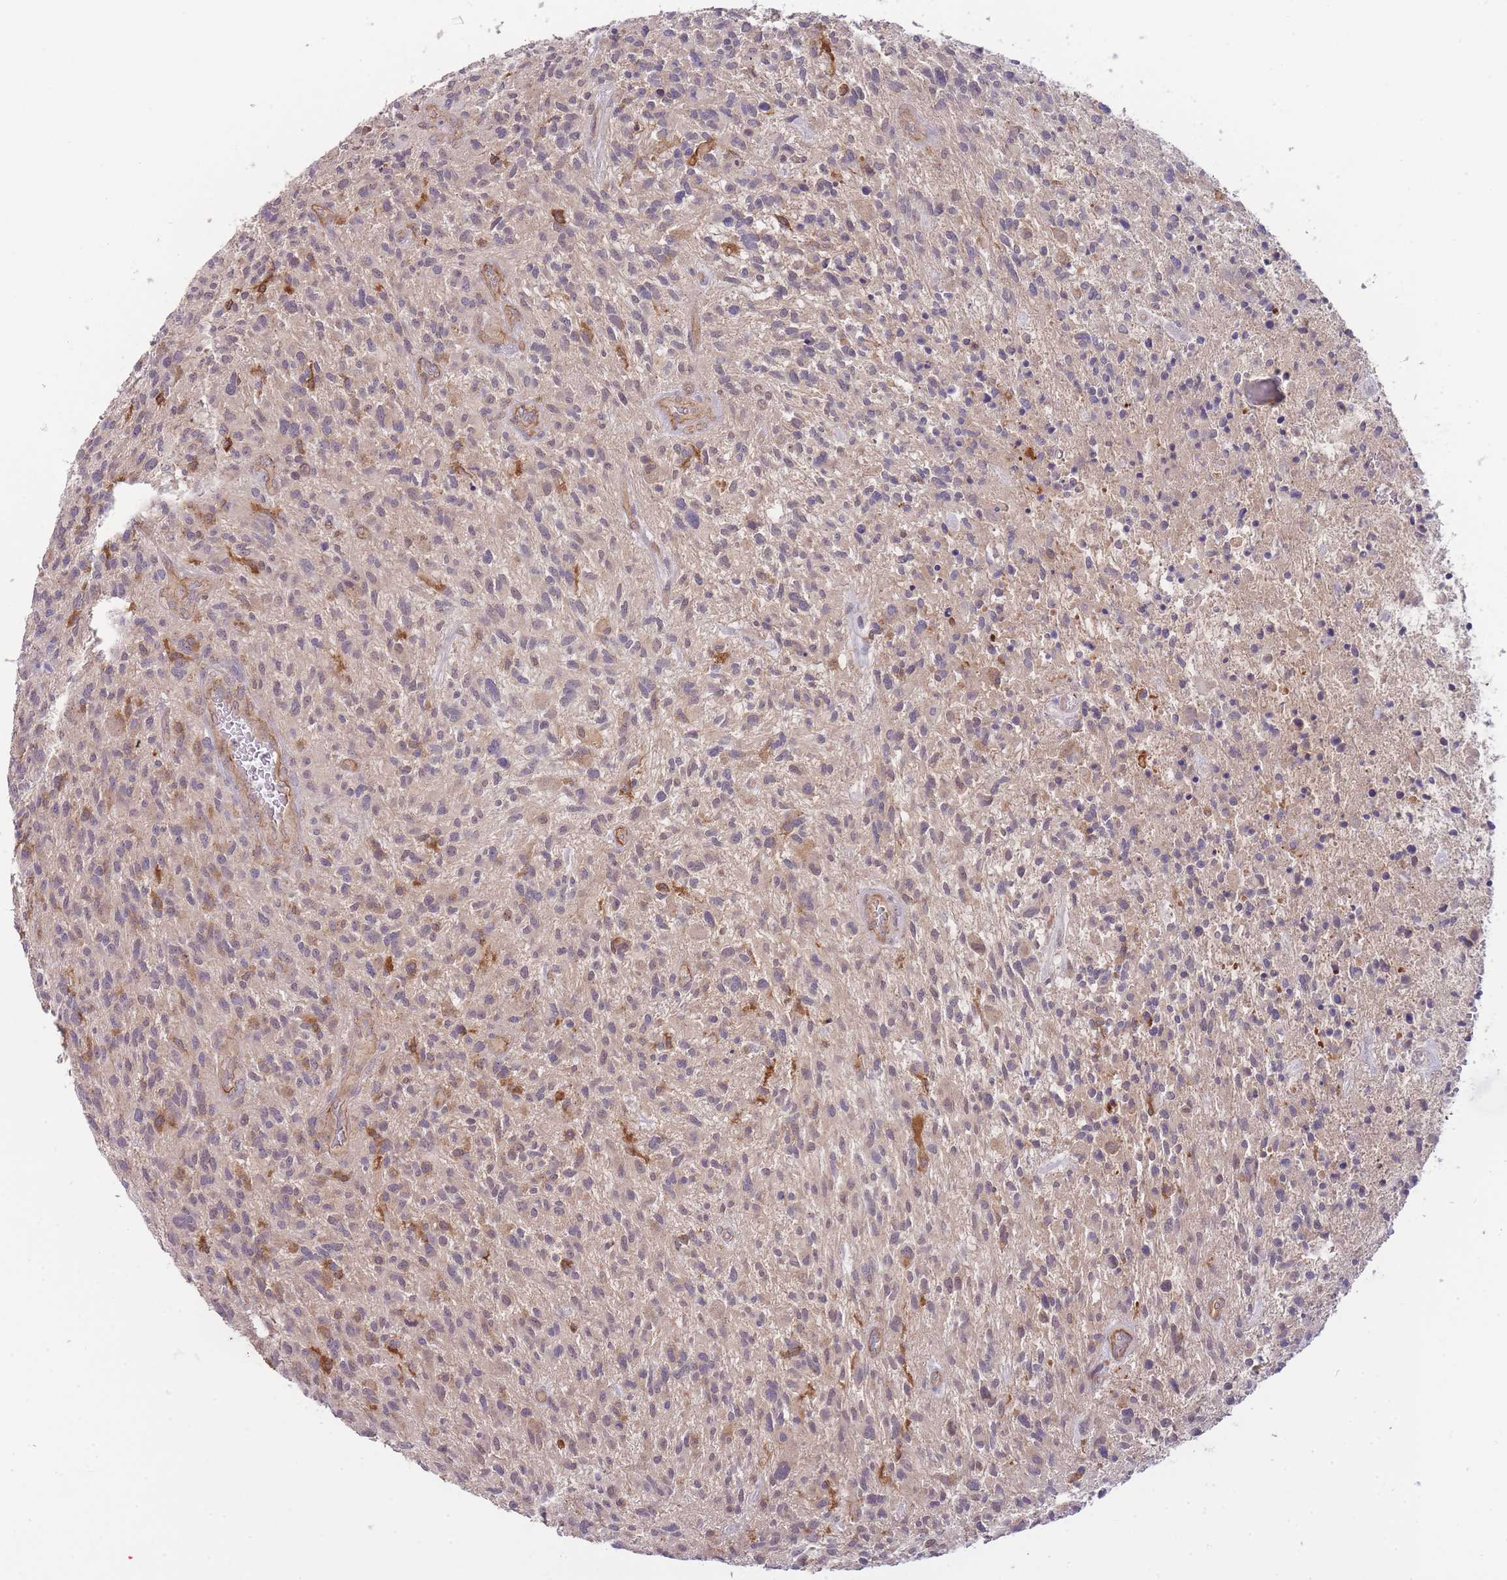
{"staining": {"intensity": "weak", "quantity": "<25%", "location": "cytoplasmic/membranous"}, "tissue": "glioma", "cell_type": "Tumor cells", "image_type": "cancer", "snomed": [{"axis": "morphology", "description": "Glioma, malignant, High grade"}, {"axis": "topography", "description": "Brain"}], "caption": "This is an immunohistochemistry (IHC) micrograph of human malignant glioma (high-grade). There is no expression in tumor cells.", "gene": "NDUFAF5", "patient": {"sex": "male", "age": 47}}